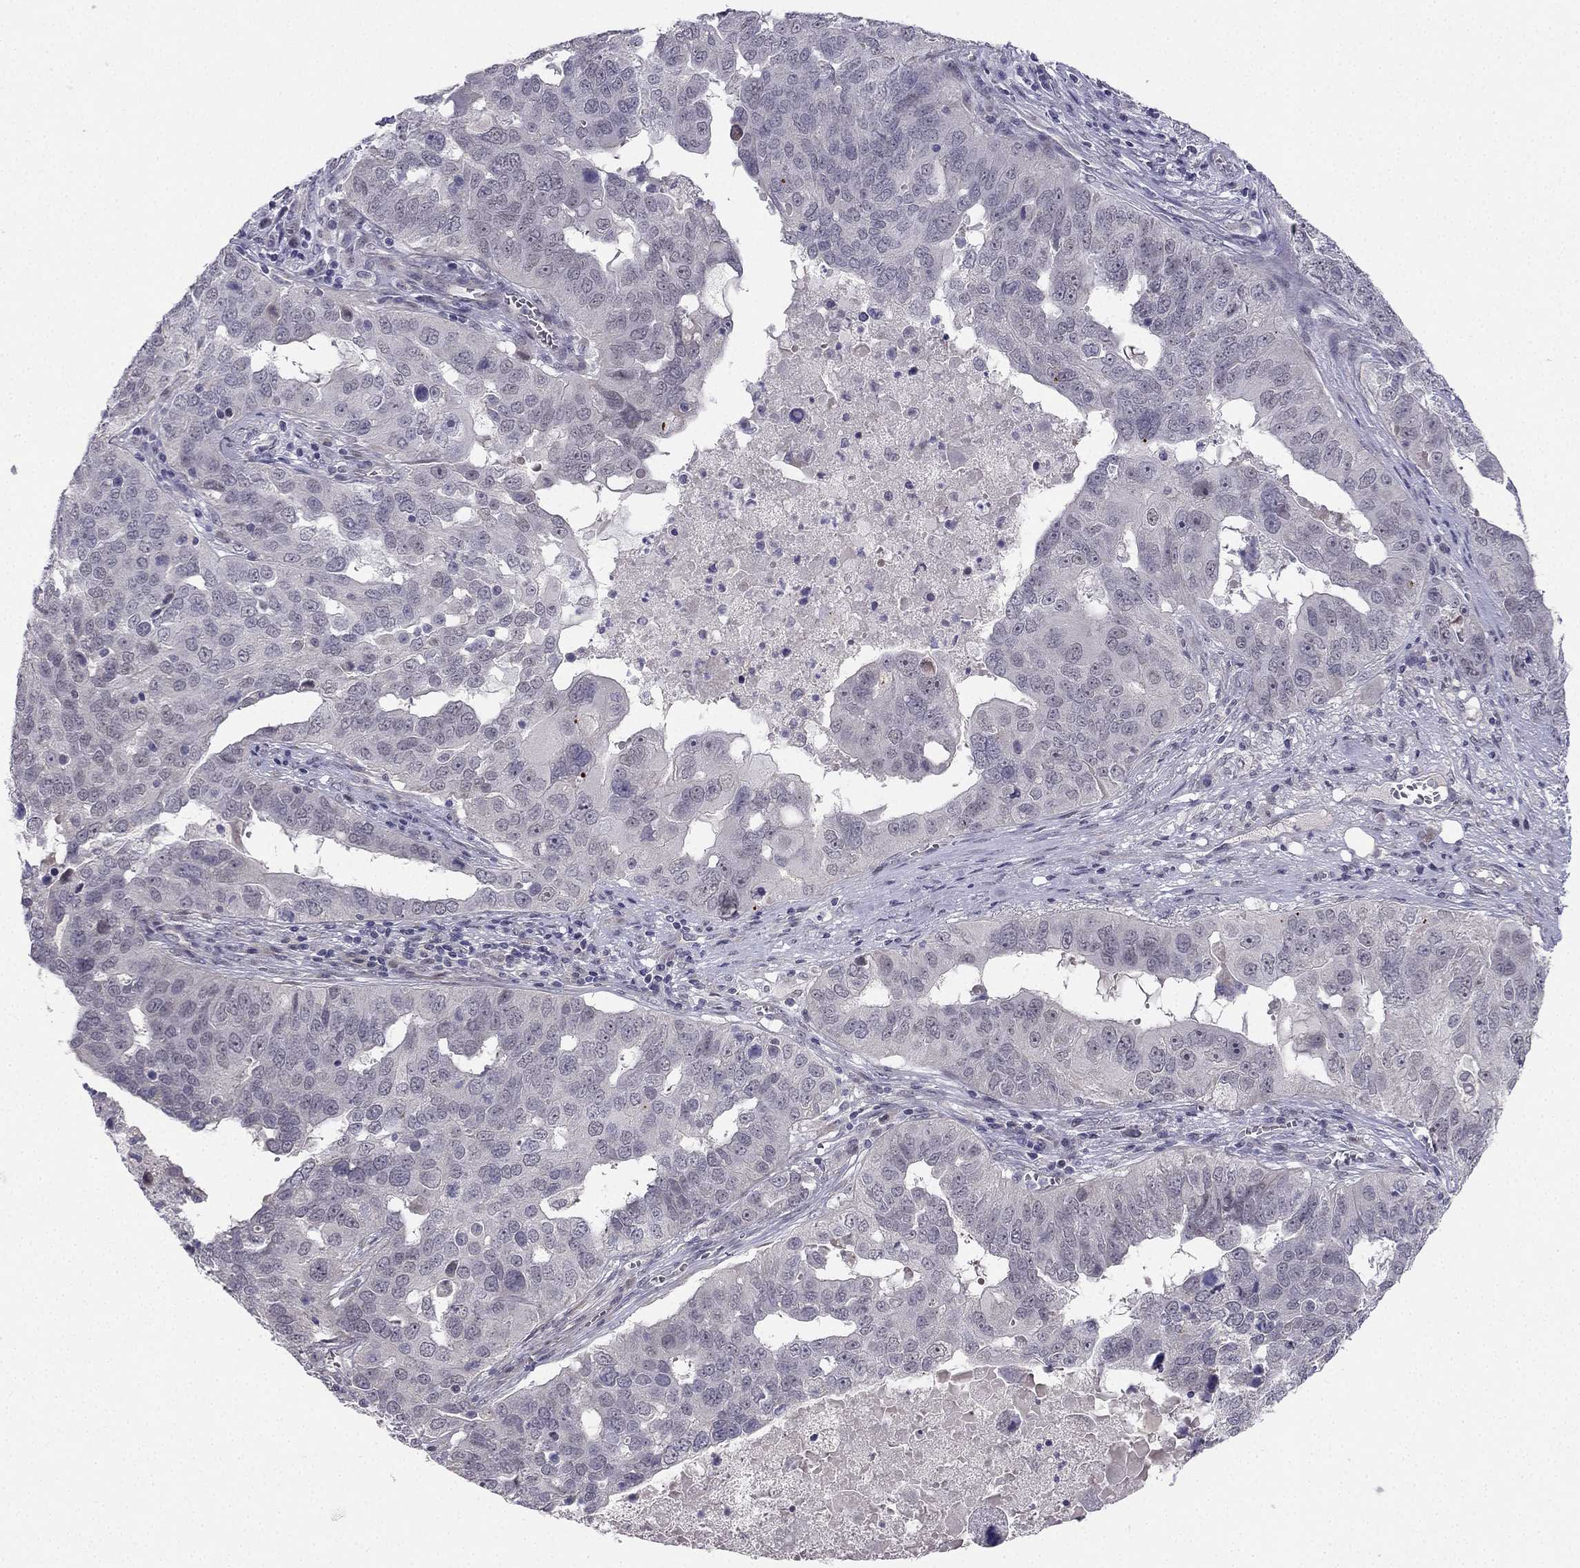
{"staining": {"intensity": "negative", "quantity": "none", "location": "none"}, "tissue": "ovarian cancer", "cell_type": "Tumor cells", "image_type": "cancer", "snomed": [{"axis": "morphology", "description": "Carcinoma, endometroid"}, {"axis": "topography", "description": "Soft tissue"}, {"axis": "topography", "description": "Ovary"}], "caption": "Immunohistochemical staining of human ovarian cancer exhibits no significant expression in tumor cells.", "gene": "CHST8", "patient": {"sex": "female", "age": 52}}